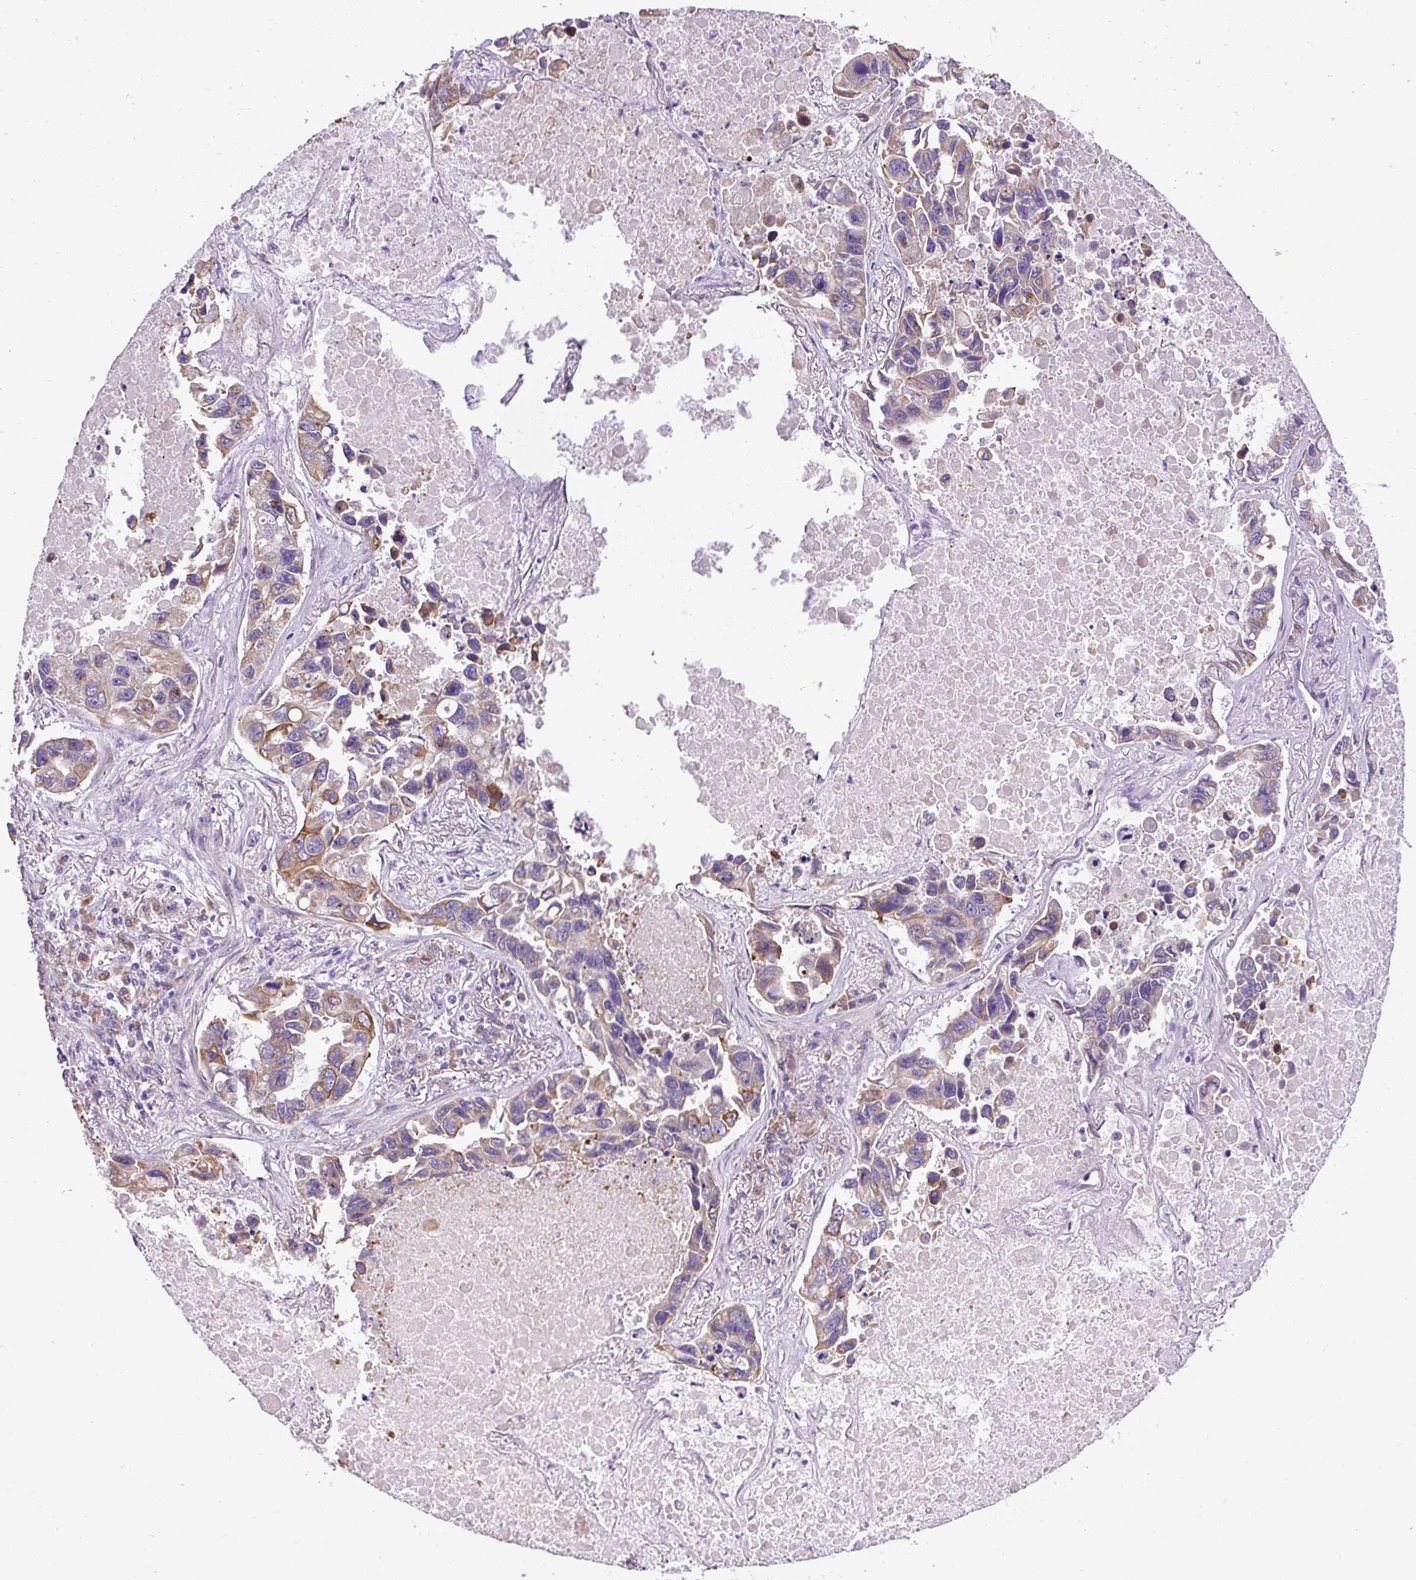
{"staining": {"intensity": "weak", "quantity": "25%-75%", "location": "cytoplasmic/membranous"}, "tissue": "lung cancer", "cell_type": "Tumor cells", "image_type": "cancer", "snomed": [{"axis": "morphology", "description": "Adenocarcinoma, NOS"}, {"axis": "topography", "description": "Lung"}], "caption": "Immunohistochemistry (IHC) photomicrograph of neoplastic tissue: lung cancer stained using immunohistochemistry shows low levels of weak protein expression localized specifically in the cytoplasmic/membranous of tumor cells, appearing as a cytoplasmic/membranous brown color.", "gene": "FAM149A", "patient": {"sex": "male", "age": 64}}